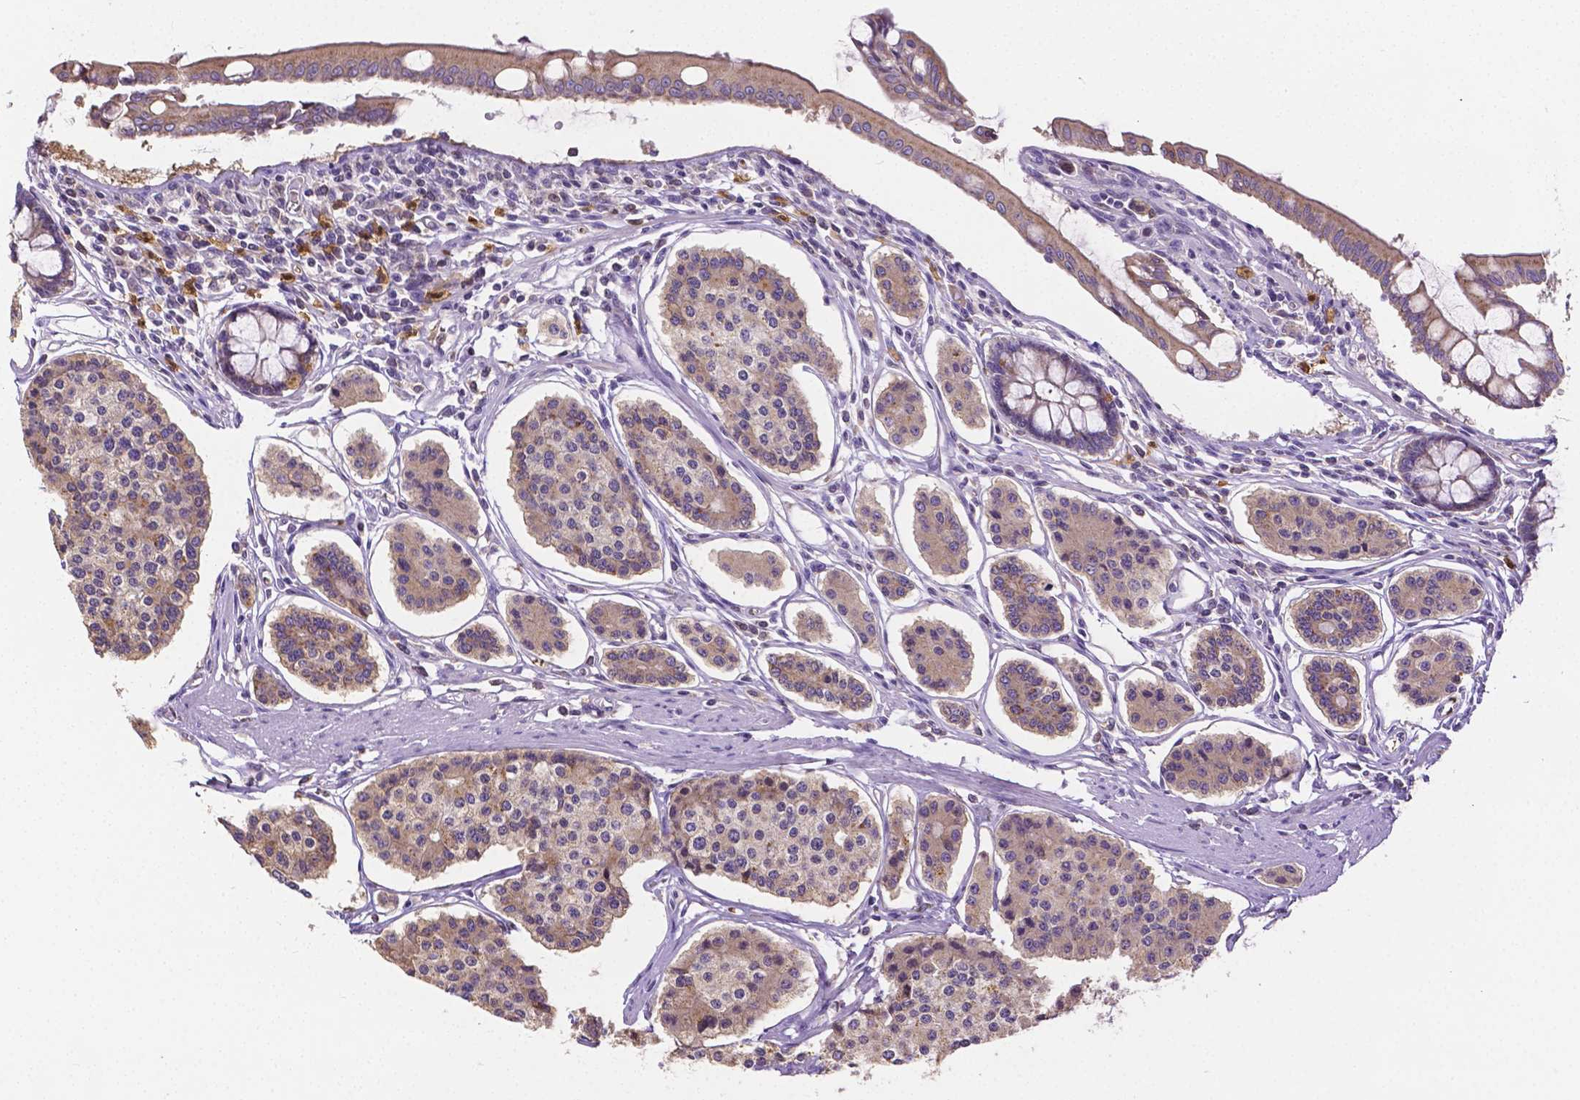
{"staining": {"intensity": "negative", "quantity": "none", "location": "none"}, "tissue": "carcinoid", "cell_type": "Tumor cells", "image_type": "cancer", "snomed": [{"axis": "morphology", "description": "Carcinoid, malignant, NOS"}, {"axis": "topography", "description": "Small intestine"}], "caption": "The immunohistochemistry image has no significant expression in tumor cells of carcinoid tissue. (Stains: DAB (3,3'-diaminobenzidine) immunohistochemistry with hematoxylin counter stain, Microscopy: brightfield microscopy at high magnification).", "gene": "ZNRD2", "patient": {"sex": "female", "age": 65}}